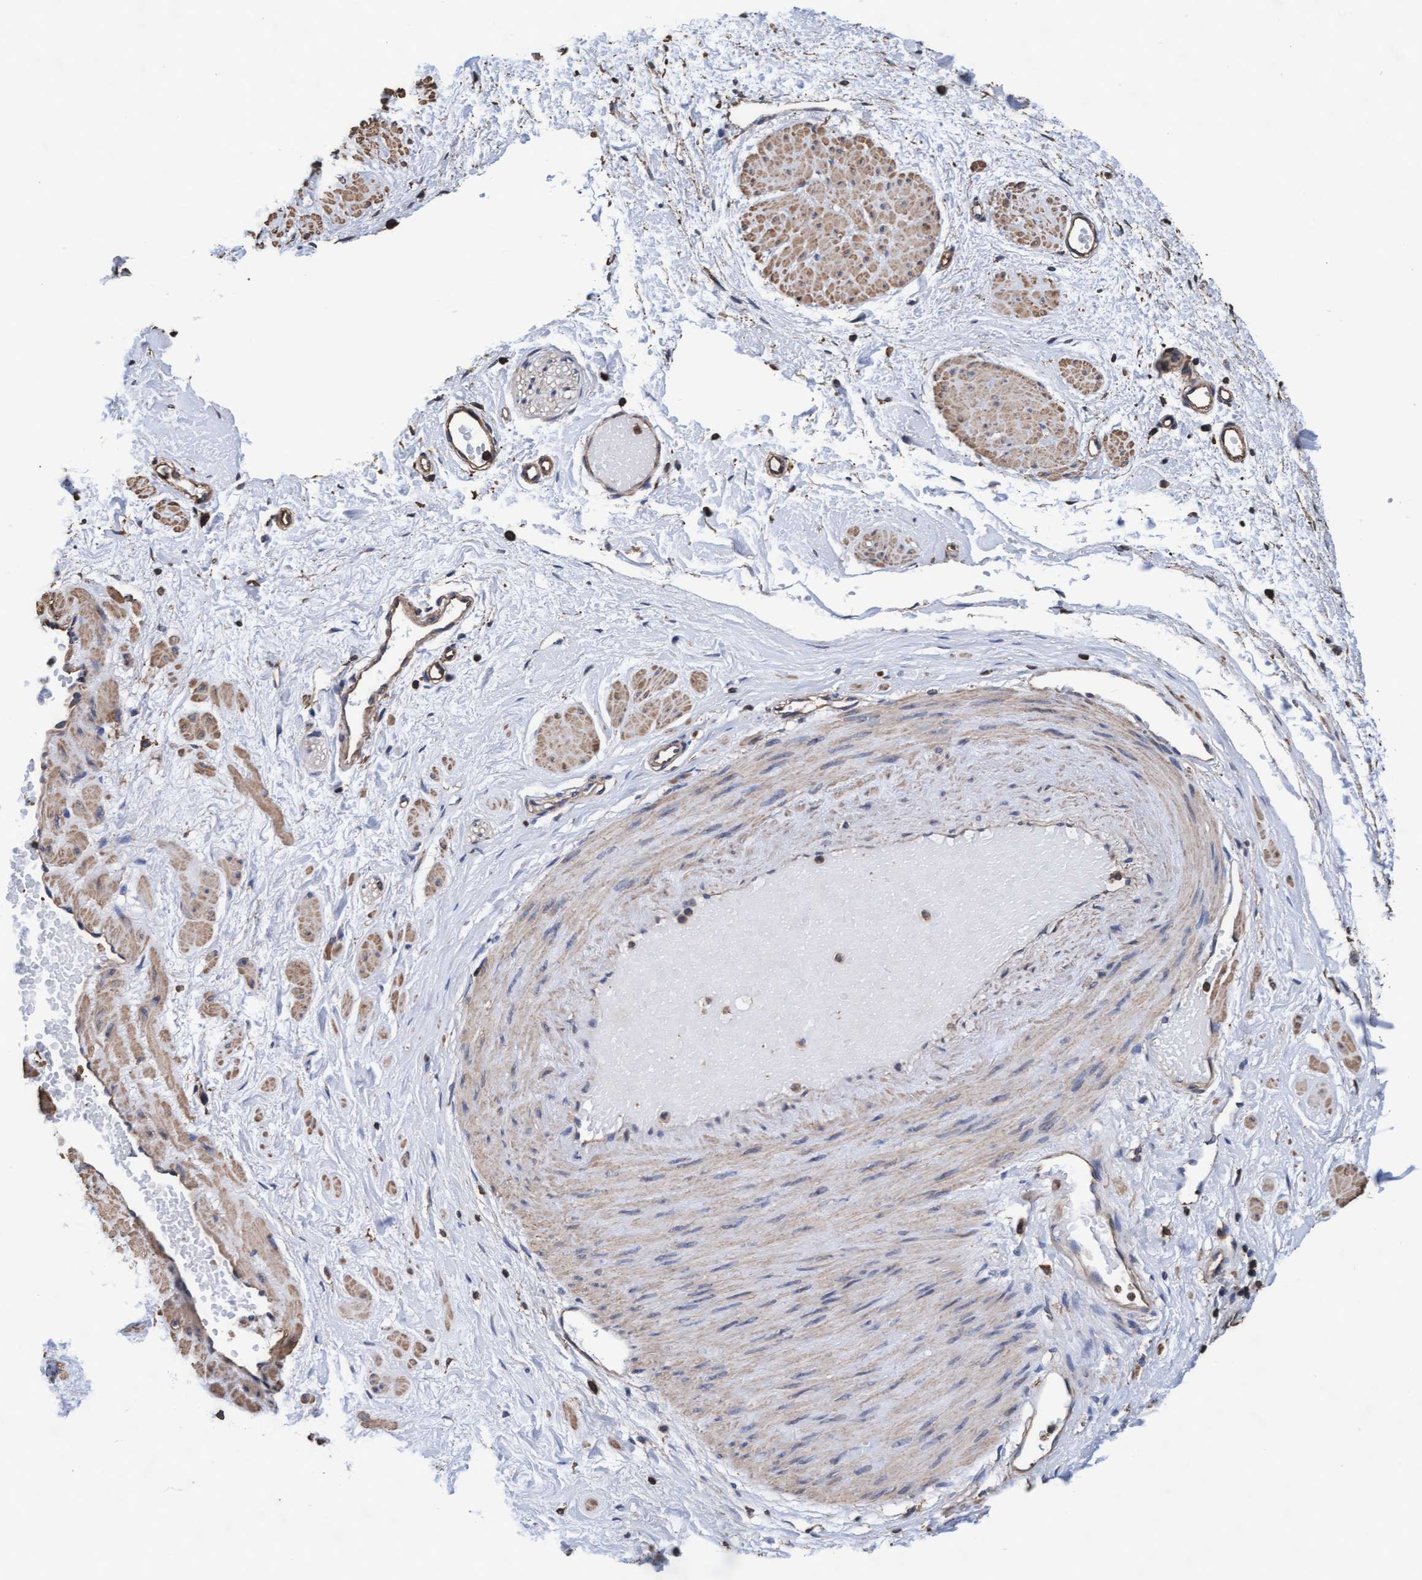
{"staining": {"intensity": "negative", "quantity": "none", "location": "none"}, "tissue": "adipose tissue", "cell_type": "Adipocytes", "image_type": "normal", "snomed": [{"axis": "morphology", "description": "Normal tissue, NOS"}, {"axis": "topography", "description": "Soft tissue"}], "caption": "Human adipose tissue stained for a protein using immunohistochemistry (IHC) exhibits no positivity in adipocytes.", "gene": "GRHPR", "patient": {"sex": "male", "age": 72}}